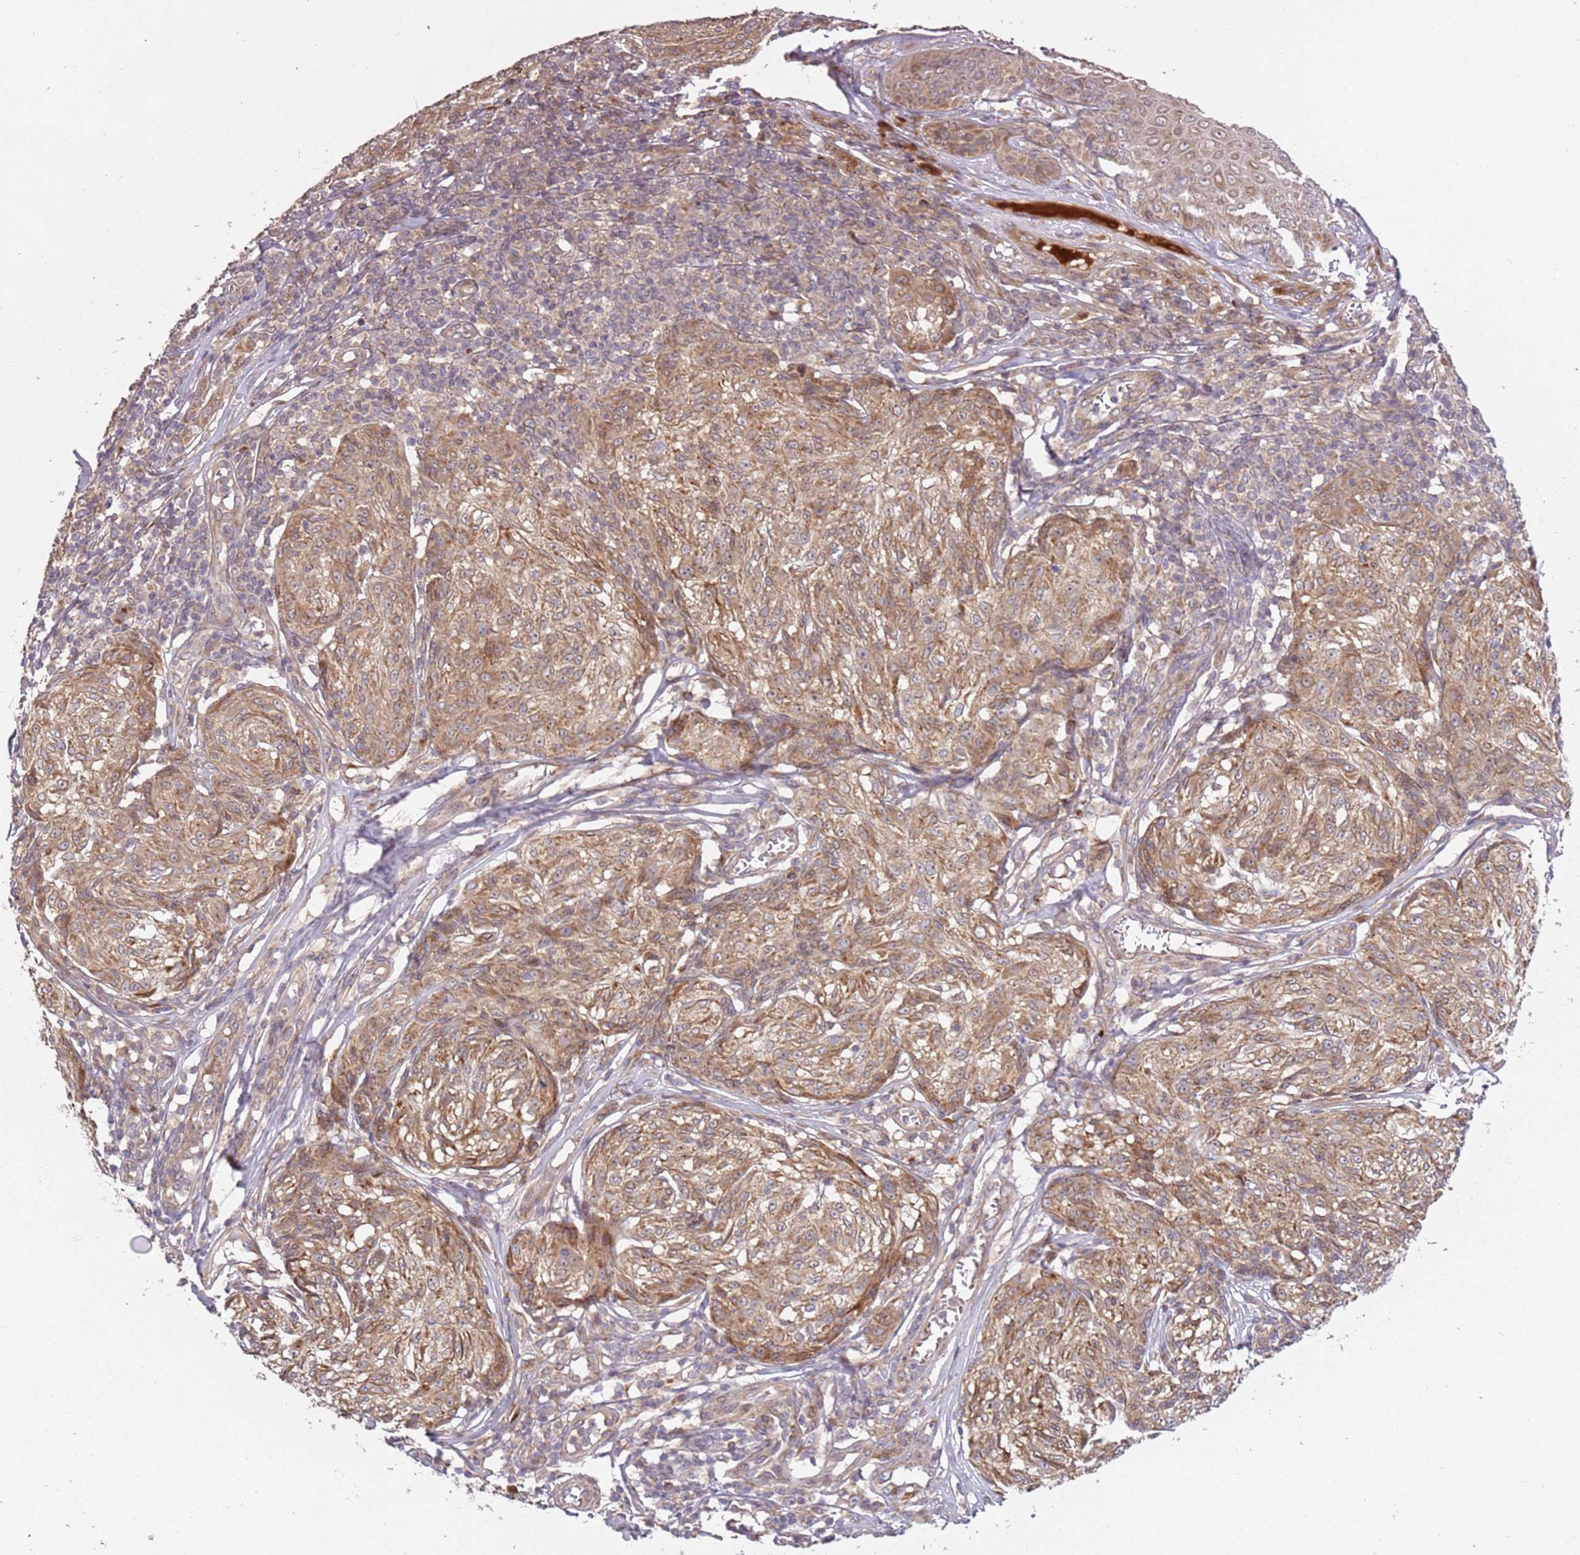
{"staining": {"intensity": "moderate", "quantity": ">75%", "location": "cytoplasmic/membranous"}, "tissue": "melanoma", "cell_type": "Tumor cells", "image_type": "cancer", "snomed": [{"axis": "morphology", "description": "Malignant melanoma, NOS"}, {"axis": "topography", "description": "Skin"}], "caption": "Brown immunohistochemical staining in human malignant melanoma reveals moderate cytoplasmic/membranous expression in approximately >75% of tumor cells.", "gene": "PLD6", "patient": {"sex": "female", "age": 63}}